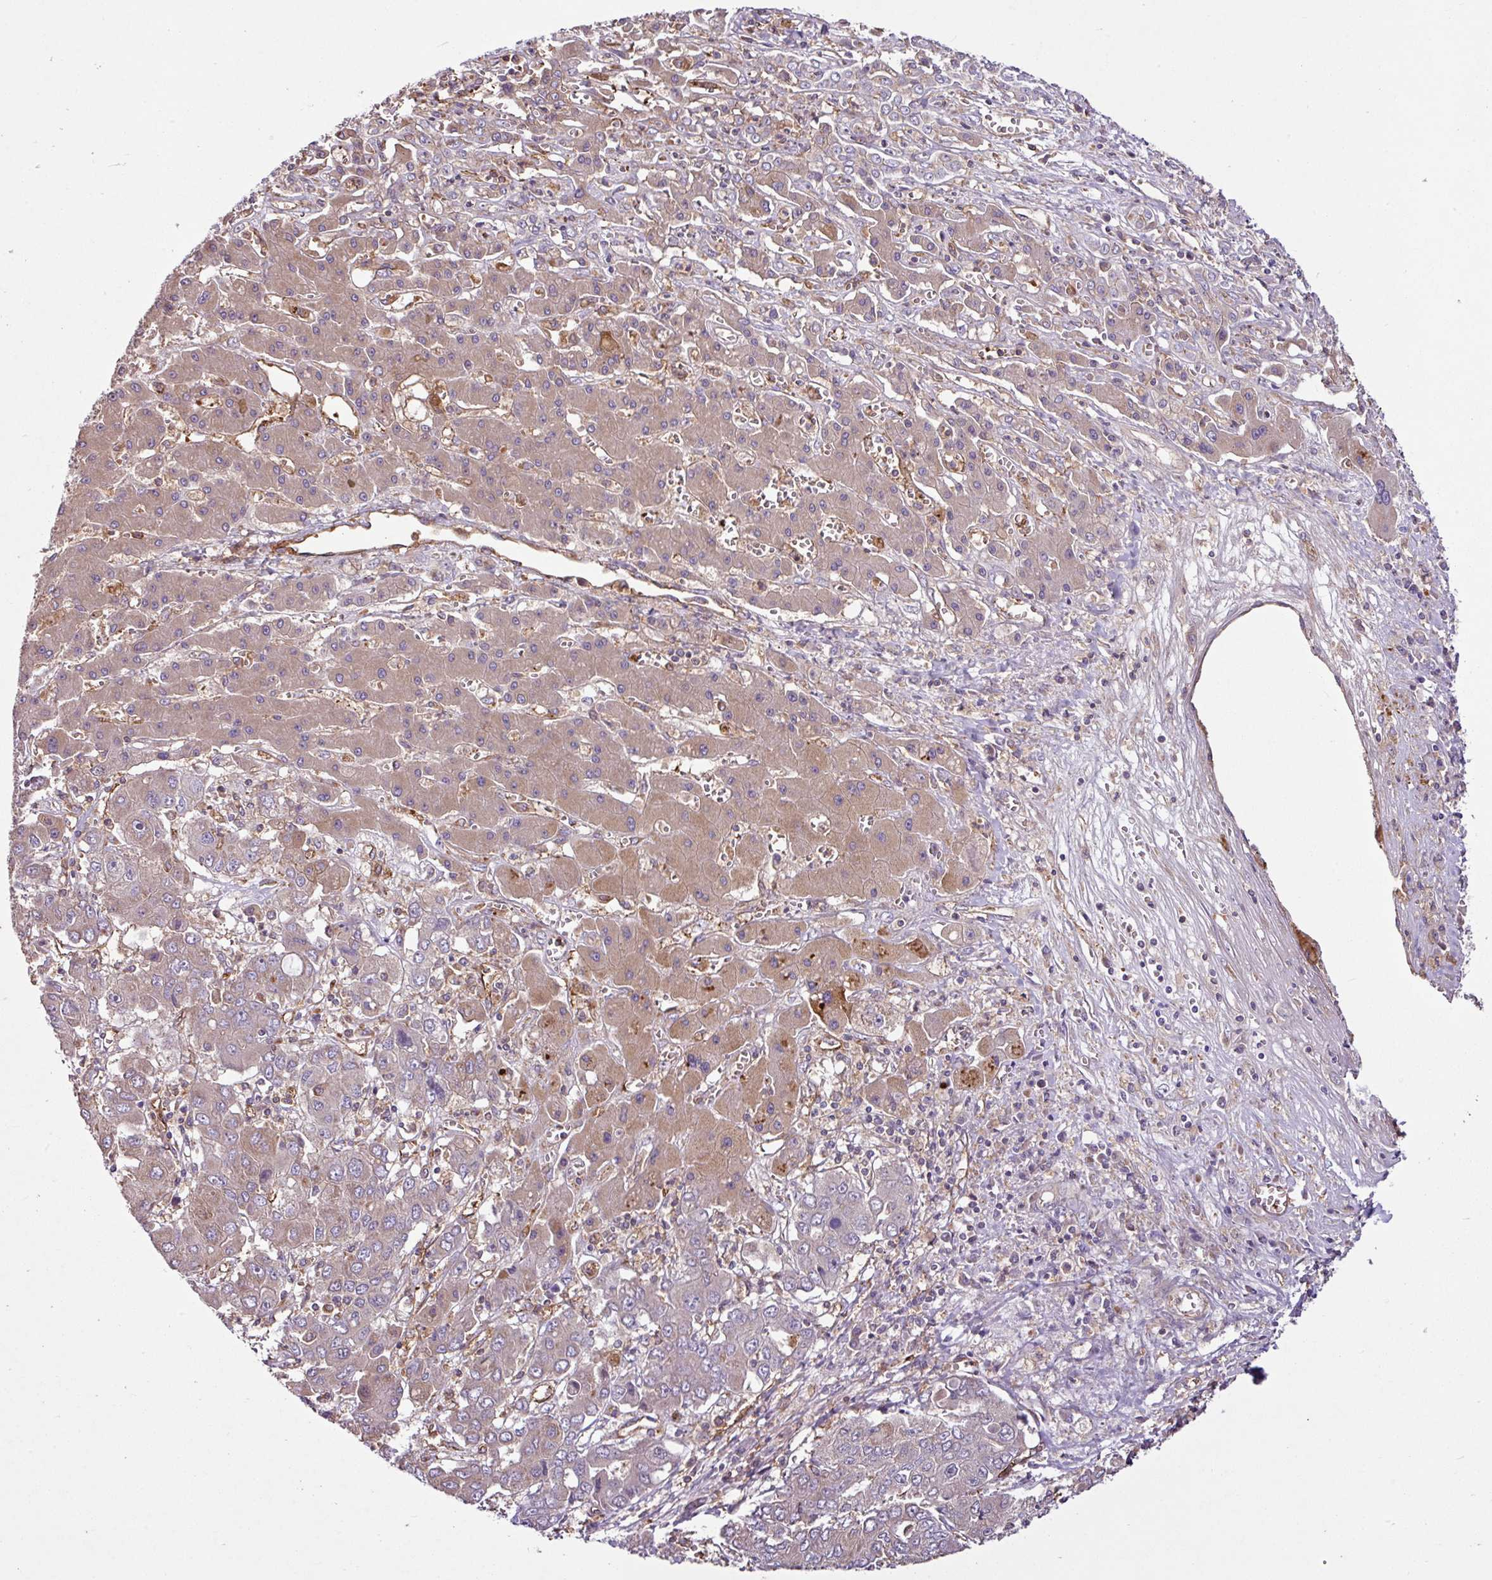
{"staining": {"intensity": "weak", "quantity": "<25%", "location": "cytoplasmic/membranous"}, "tissue": "liver cancer", "cell_type": "Tumor cells", "image_type": "cancer", "snomed": [{"axis": "morphology", "description": "Cholangiocarcinoma"}, {"axis": "topography", "description": "Liver"}], "caption": "Liver cancer (cholangiocarcinoma) stained for a protein using IHC reveals no staining tumor cells.", "gene": "ZNF106", "patient": {"sex": "male", "age": 67}}